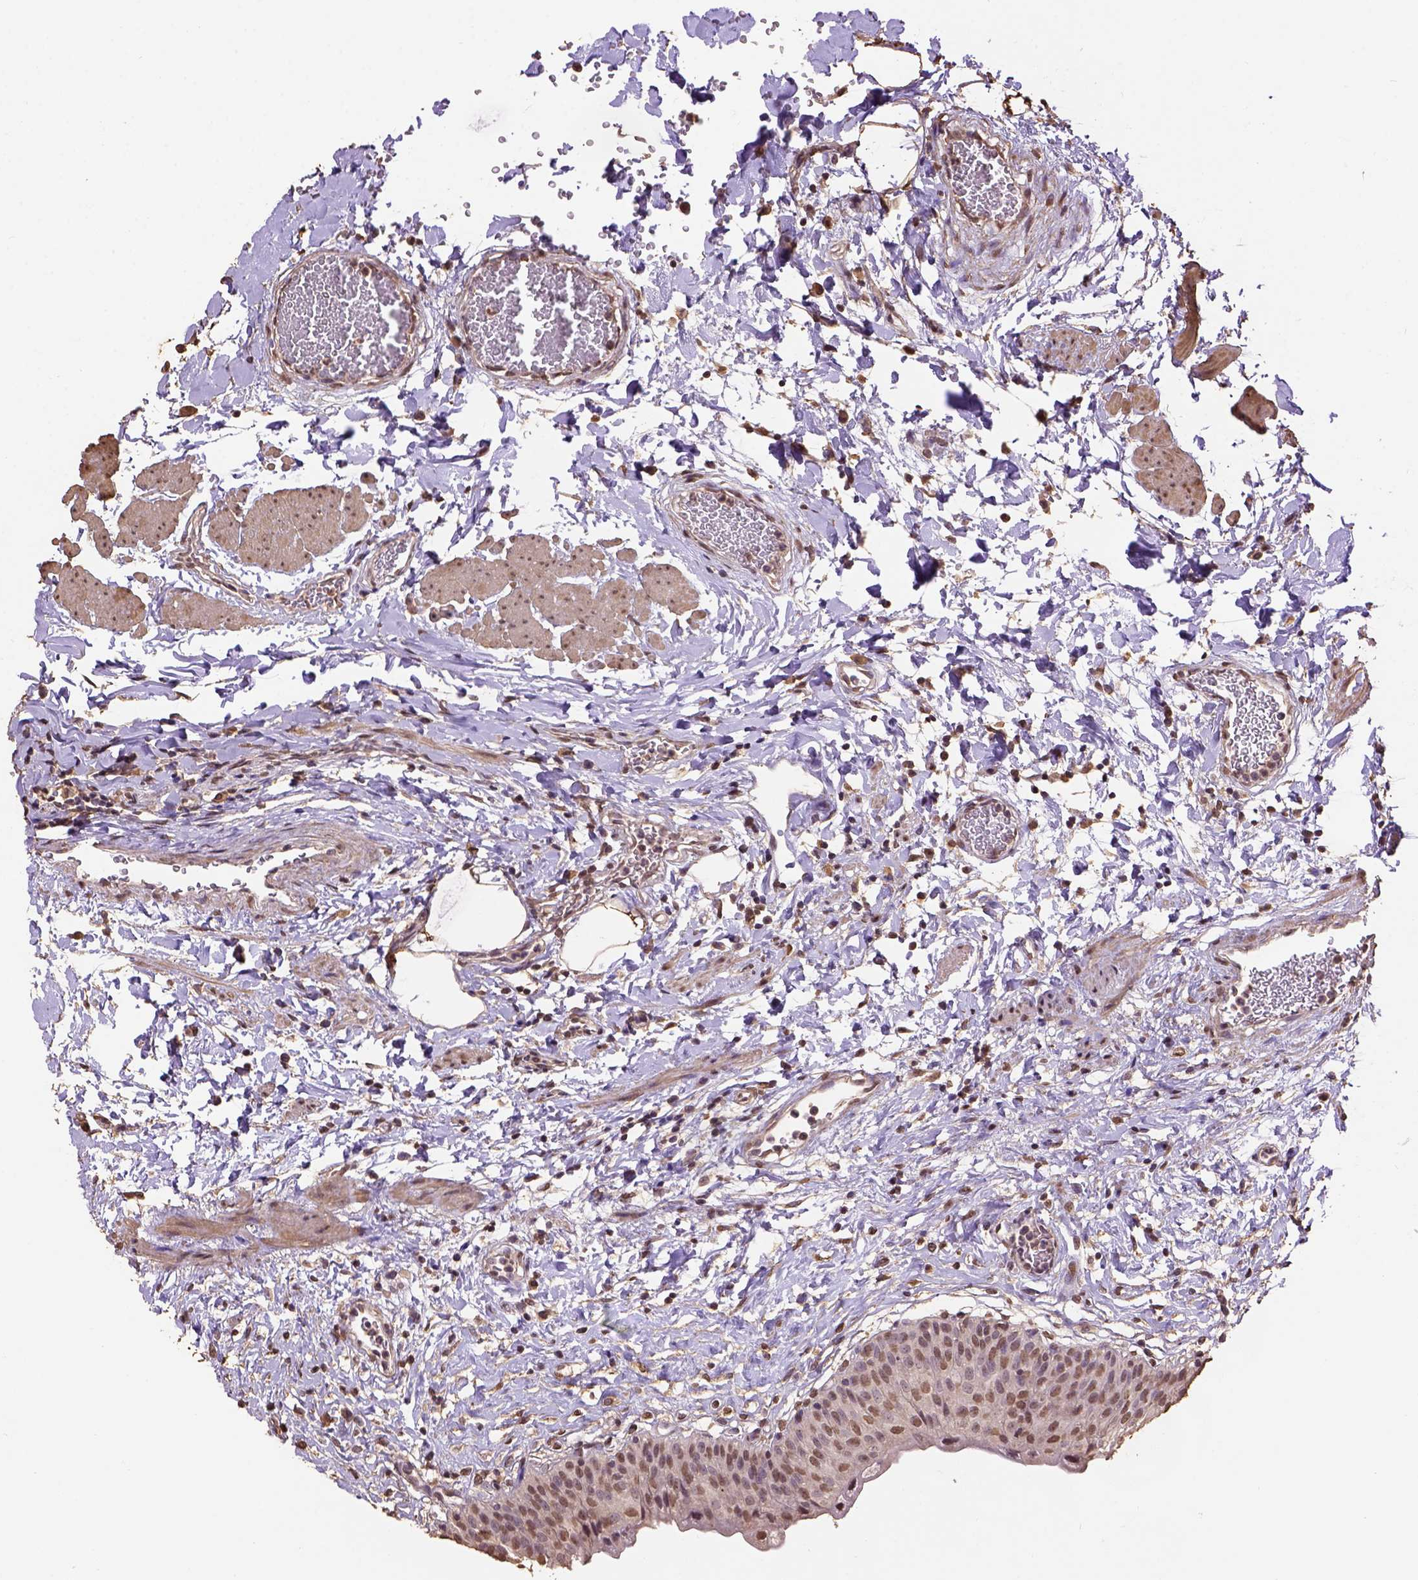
{"staining": {"intensity": "moderate", "quantity": ">75%", "location": "nuclear"}, "tissue": "urinary bladder", "cell_type": "Urothelial cells", "image_type": "normal", "snomed": [{"axis": "morphology", "description": "Normal tissue, NOS"}, {"axis": "topography", "description": "Urinary bladder"}], "caption": "Urinary bladder stained for a protein (brown) reveals moderate nuclear positive positivity in about >75% of urothelial cells.", "gene": "CSTF2T", "patient": {"sex": "male", "age": 55}}